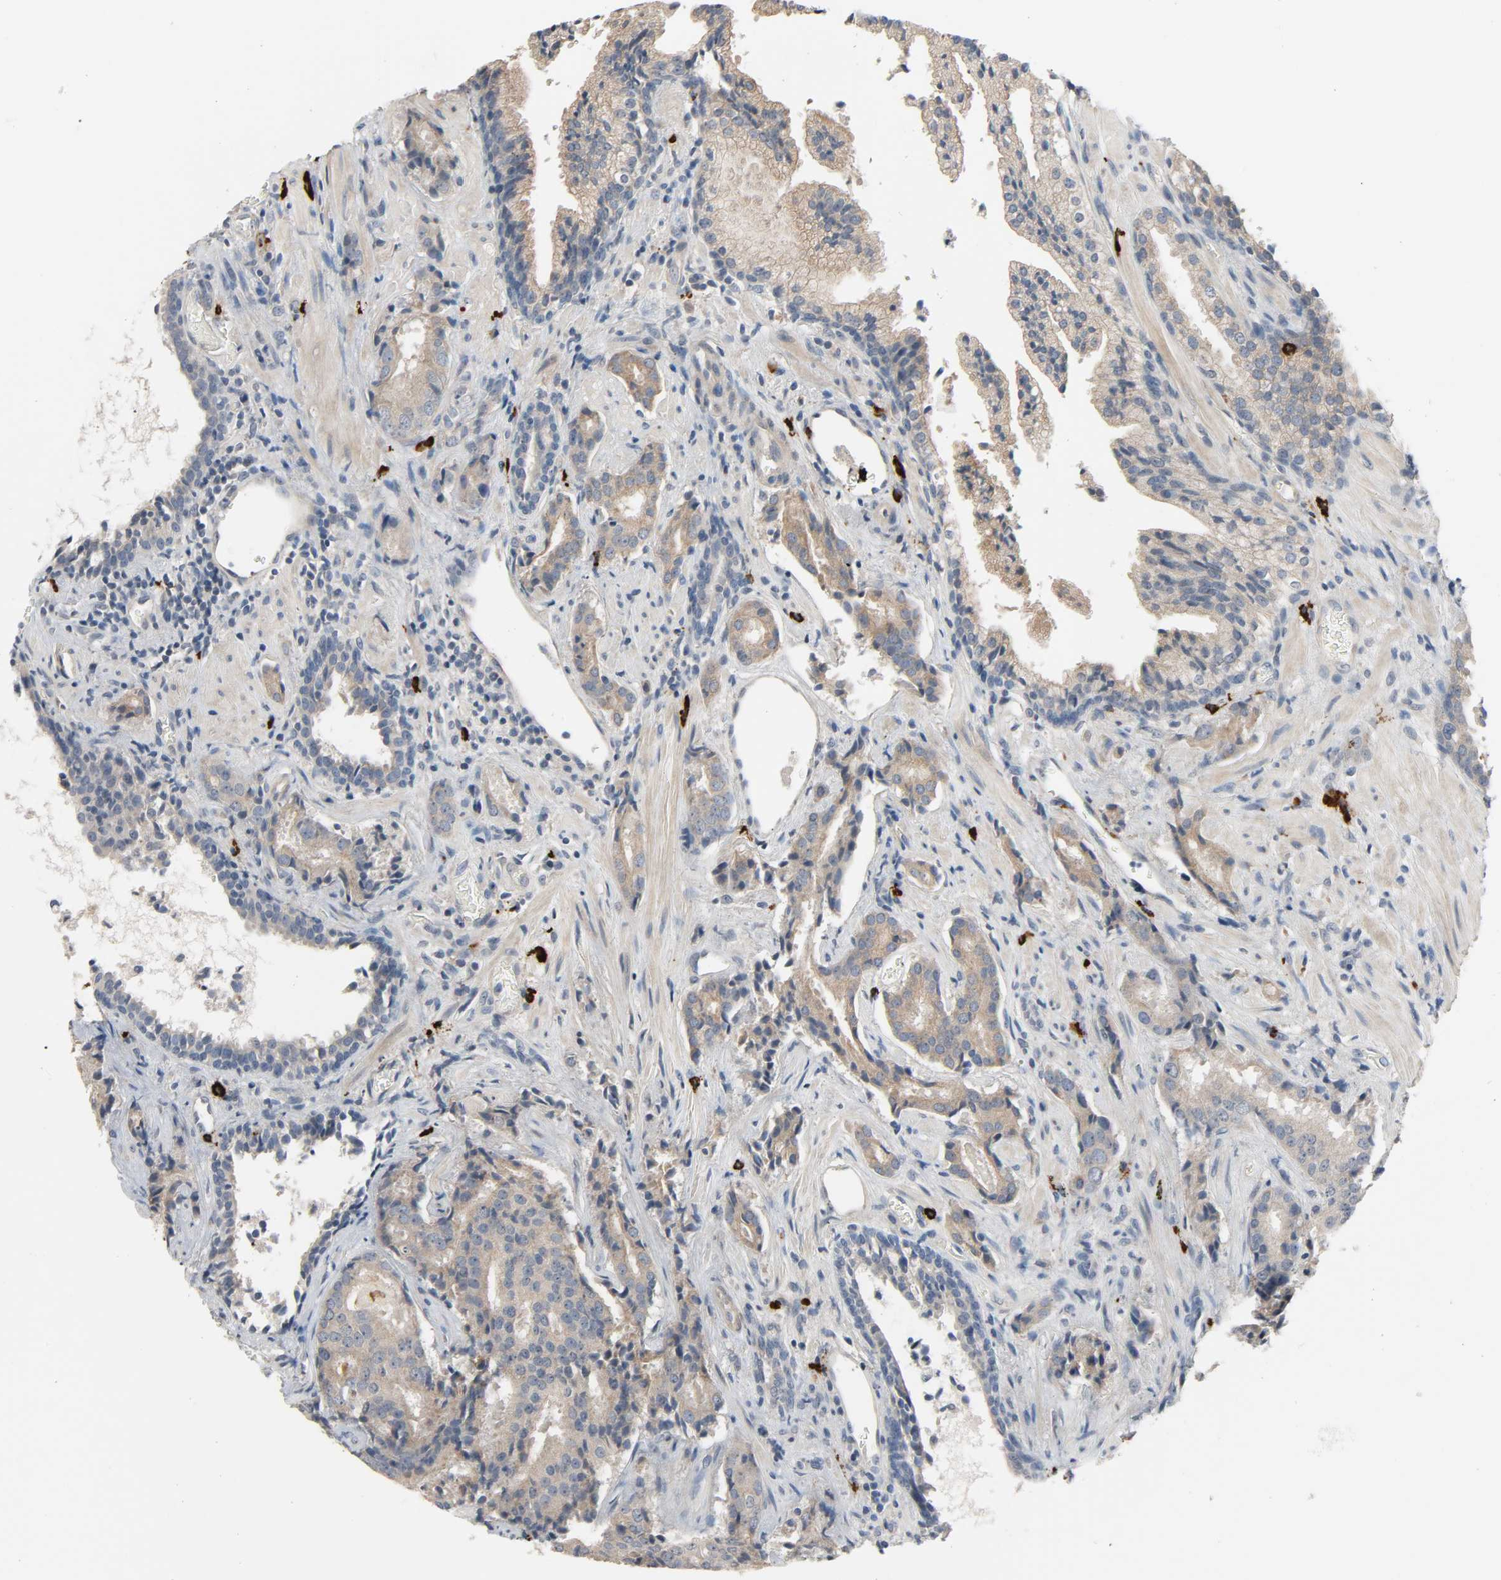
{"staining": {"intensity": "weak", "quantity": ">75%", "location": "cytoplasmic/membranous"}, "tissue": "prostate cancer", "cell_type": "Tumor cells", "image_type": "cancer", "snomed": [{"axis": "morphology", "description": "Adenocarcinoma, High grade"}, {"axis": "topography", "description": "Prostate"}], "caption": "Protein analysis of adenocarcinoma (high-grade) (prostate) tissue exhibits weak cytoplasmic/membranous expression in about >75% of tumor cells. (DAB IHC, brown staining for protein, blue staining for nuclei).", "gene": "LIMCH1", "patient": {"sex": "male", "age": 58}}